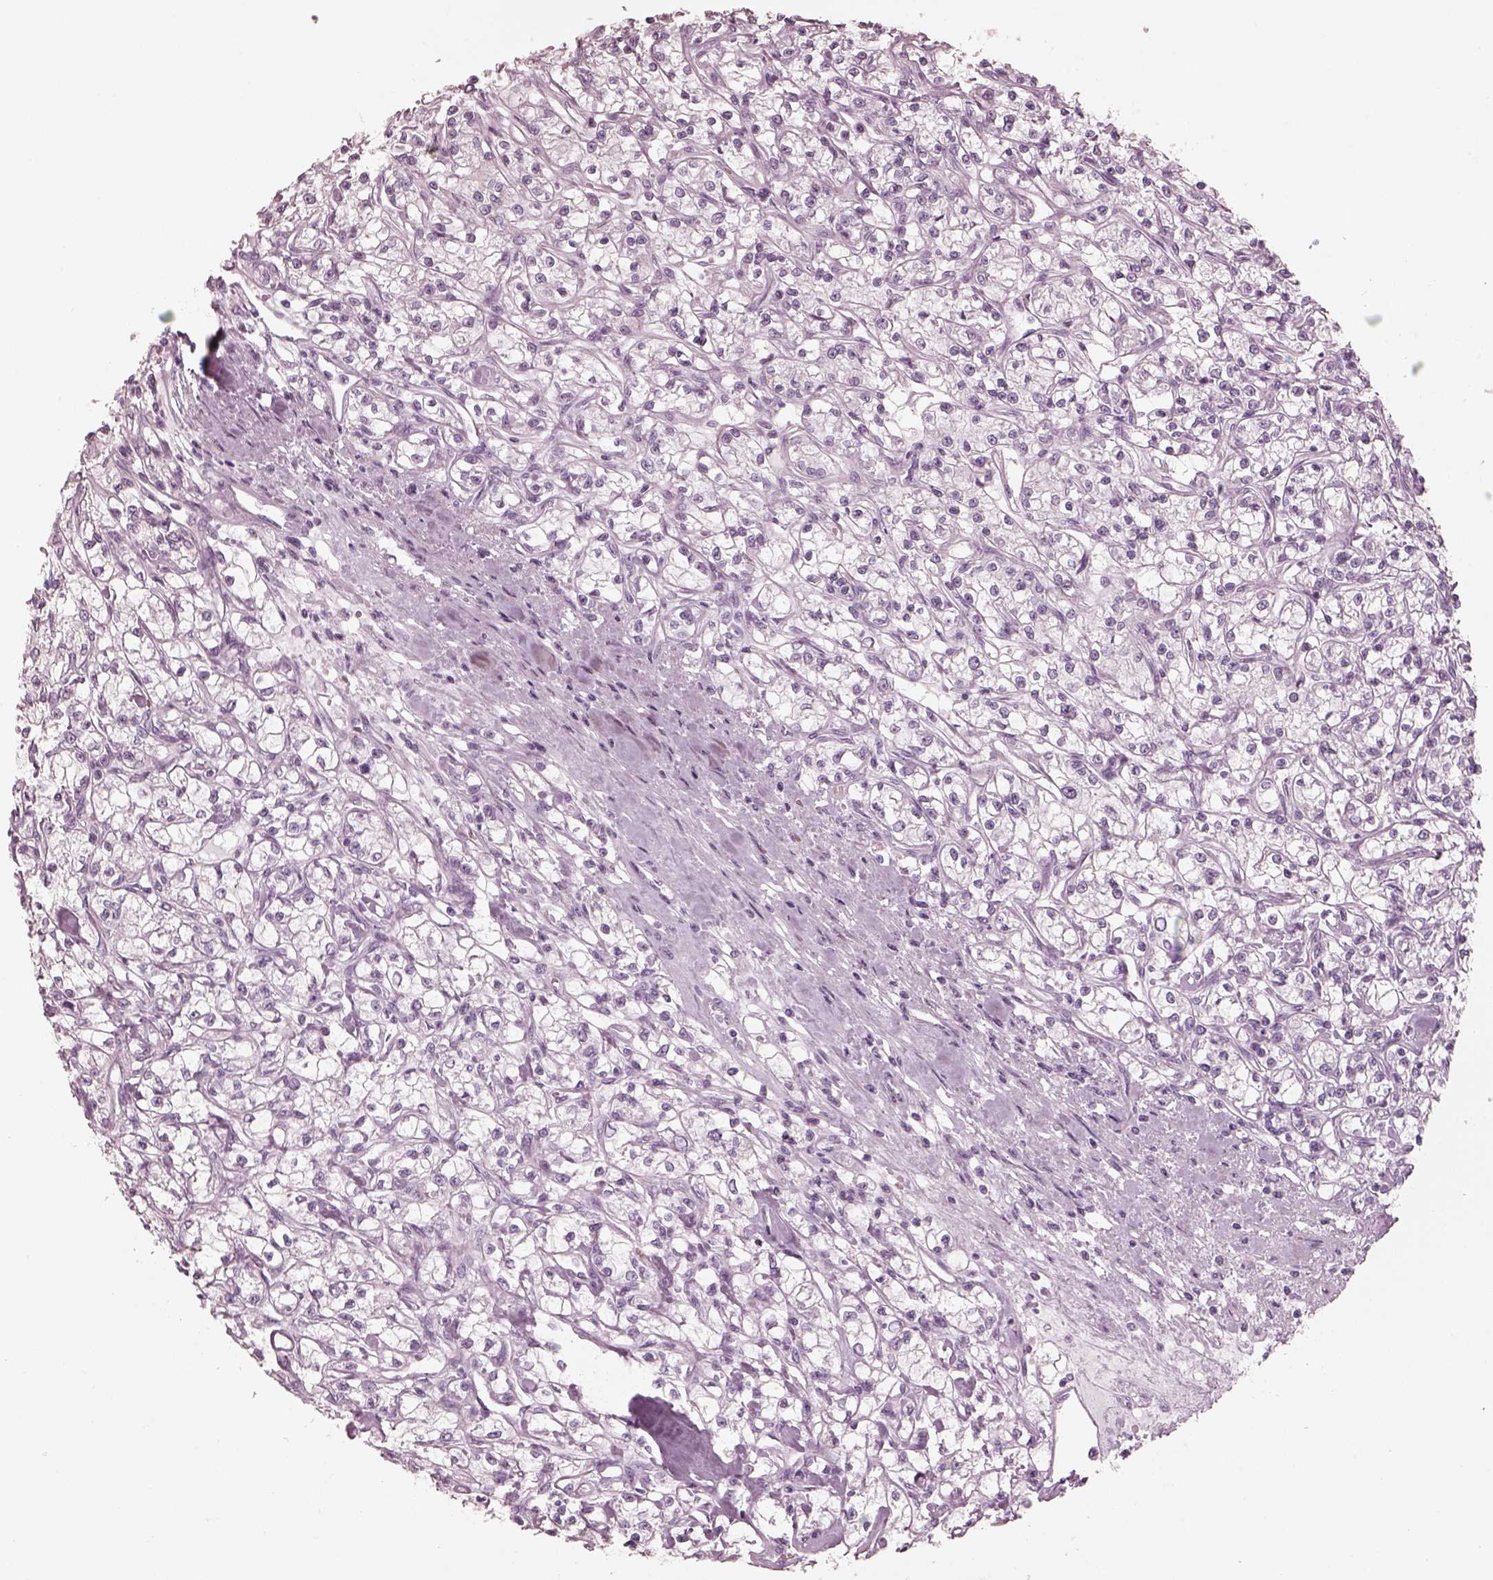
{"staining": {"intensity": "negative", "quantity": "none", "location": "none"}, "tissue": "renal cancer", "cell_type": "Tumor cells", "image_type": "cancer", "snomed": [{"axis": "morphology", "description": "Adenocarcinoma, NOS"}, {"axis": "topography", "description": "Kidney"}], "caption": "A micrograph of human adenocarcinoma (renal) is negative for staining in tumor cells.", "gene": "OPN4", "patient": {"sex": "female", "age": 59}}